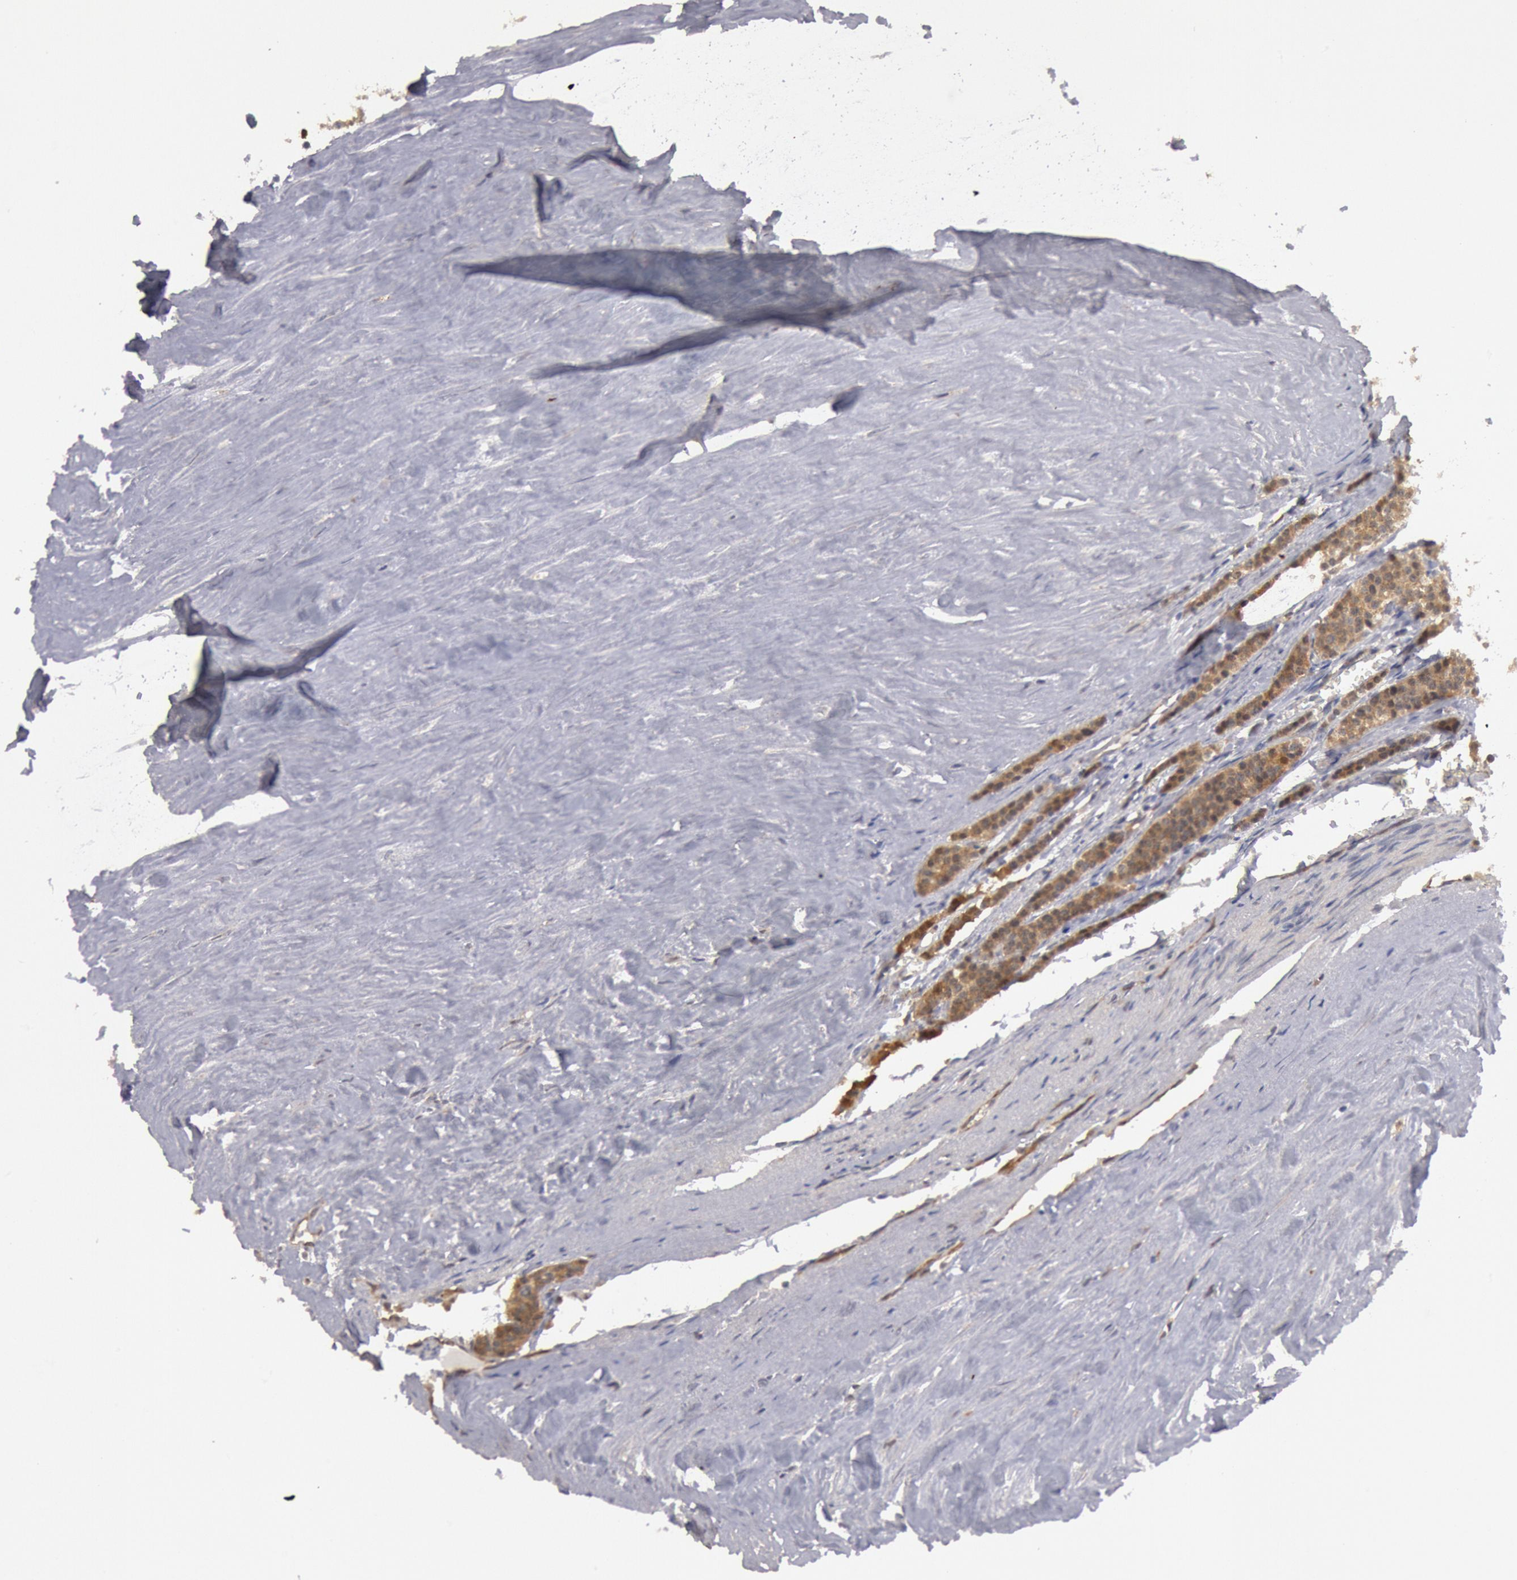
{"staining": {"intensity": "weak", "quantity": ">75%", "location": "cytoplasmic/membranous"}, "tissue": "carcinoid", "cell_type": "Tumor cells", "image_type": "cancer", "snomed": [{"axis": "morphology", "description": "Carcinoid, malignant, NOS"}, {"axis": "topography", "description": "Small intestine"}], "caption": "A high-resolution micrograph shows IHC staining of carcinoid, which exhibits weak cytoplasmic/membranous expression in approximately >75% of tumor cells. The staining was performed using DAB (3,3'-diaminobenzidine) to visualize the protein expression in brown, while the nuclei were stained in blue with hematoxylin (Magnification: 20x).", "gene": "DNAJA1", "patient": {"sex": "male", "age": 63}}